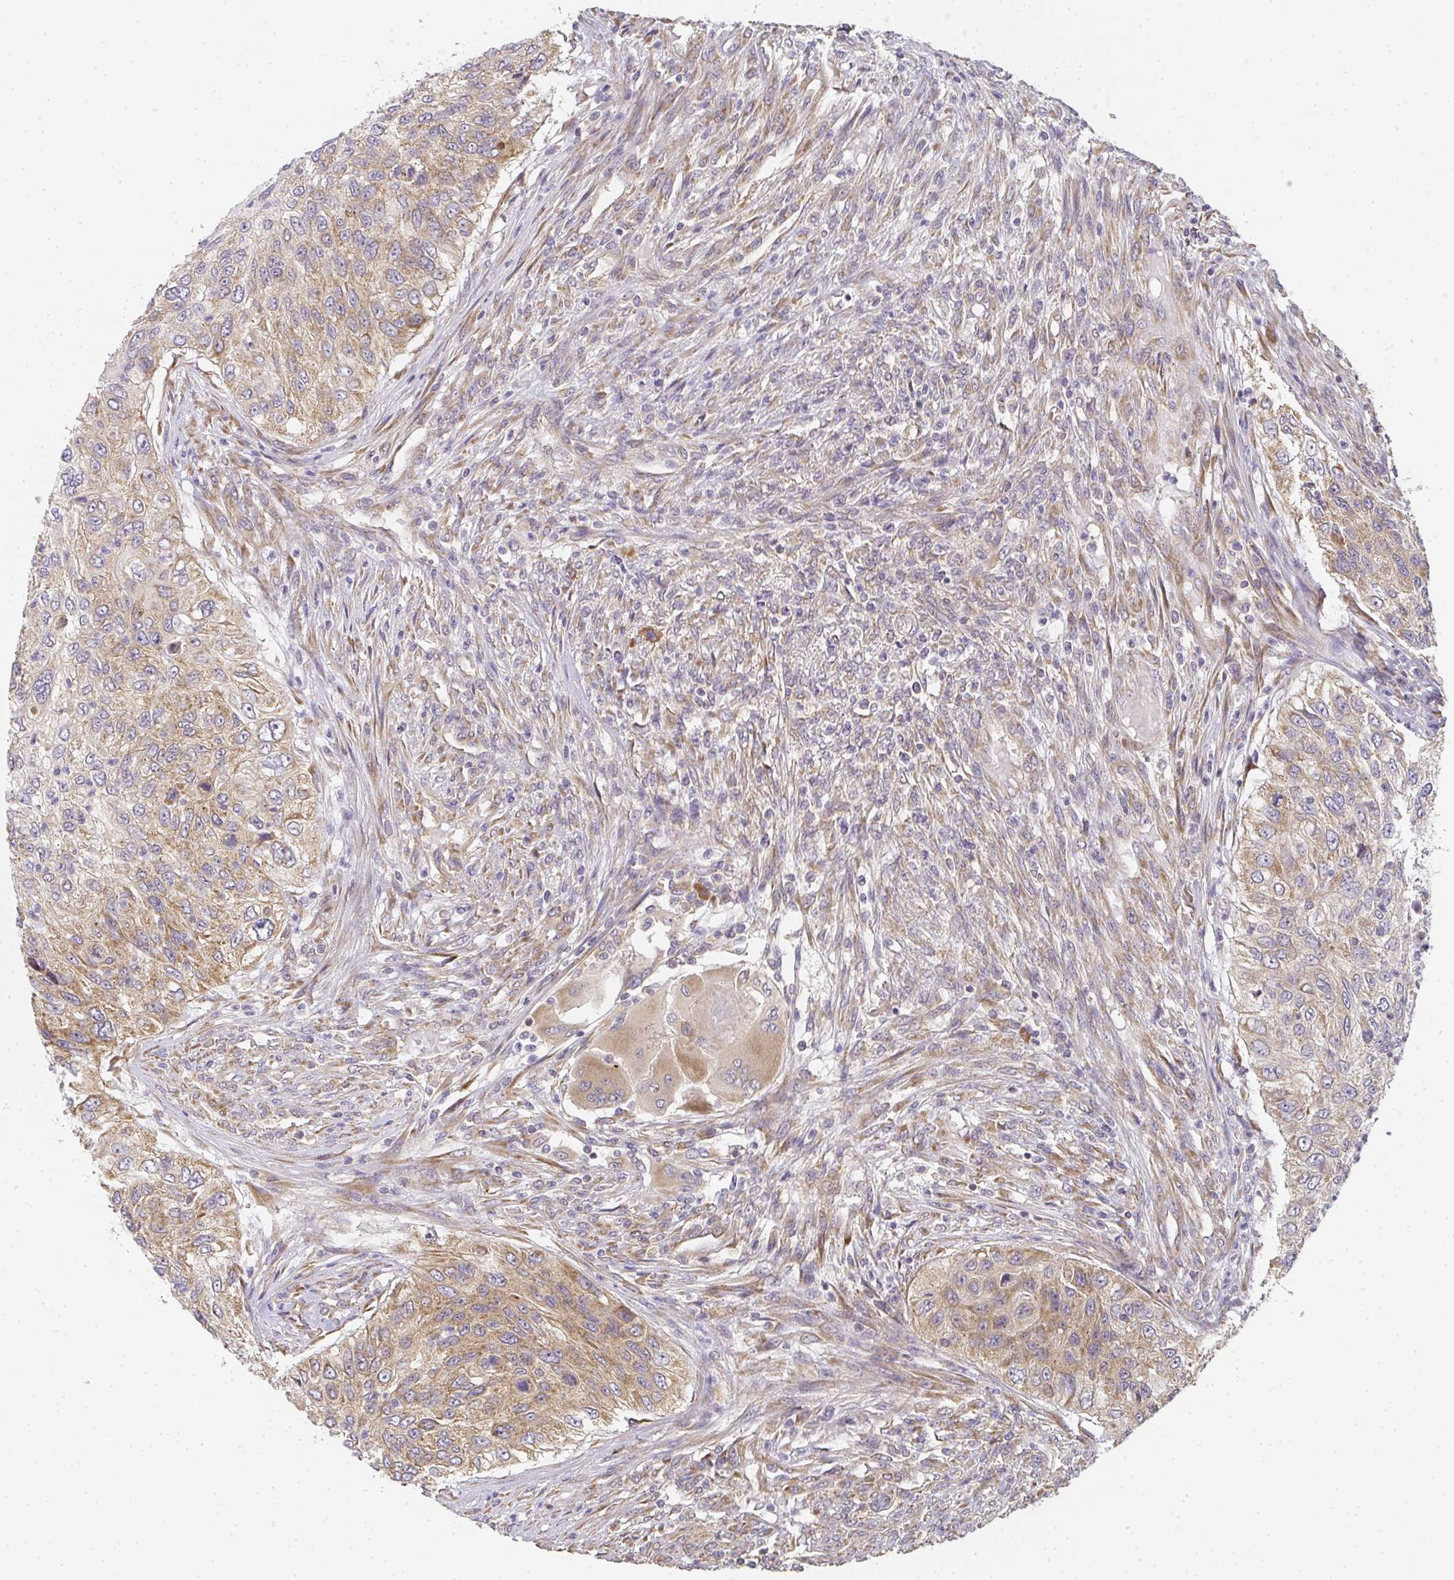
{"staining": {"intensity": "weak", "quantity": ">75%", "location": "cytoplasmic/membranous"}, "tissue": "urothelial cancer", "cell_type": "Tumor cells", "image_type": "cancer", "snomed": [{"axis": "morphology", "description": "Urothelial carcinoma, High grade"}, {"axis": "topography", "description": "Urinary bladder"}], "caption": "DAB immunohistochemical staining of human urothelial cancer shows weak cytoplasmic/membranous protein positivity in about >75% of tumor cells.", "gene": "SLC35B3", "patient": {"sex": "female", "age": 60}}